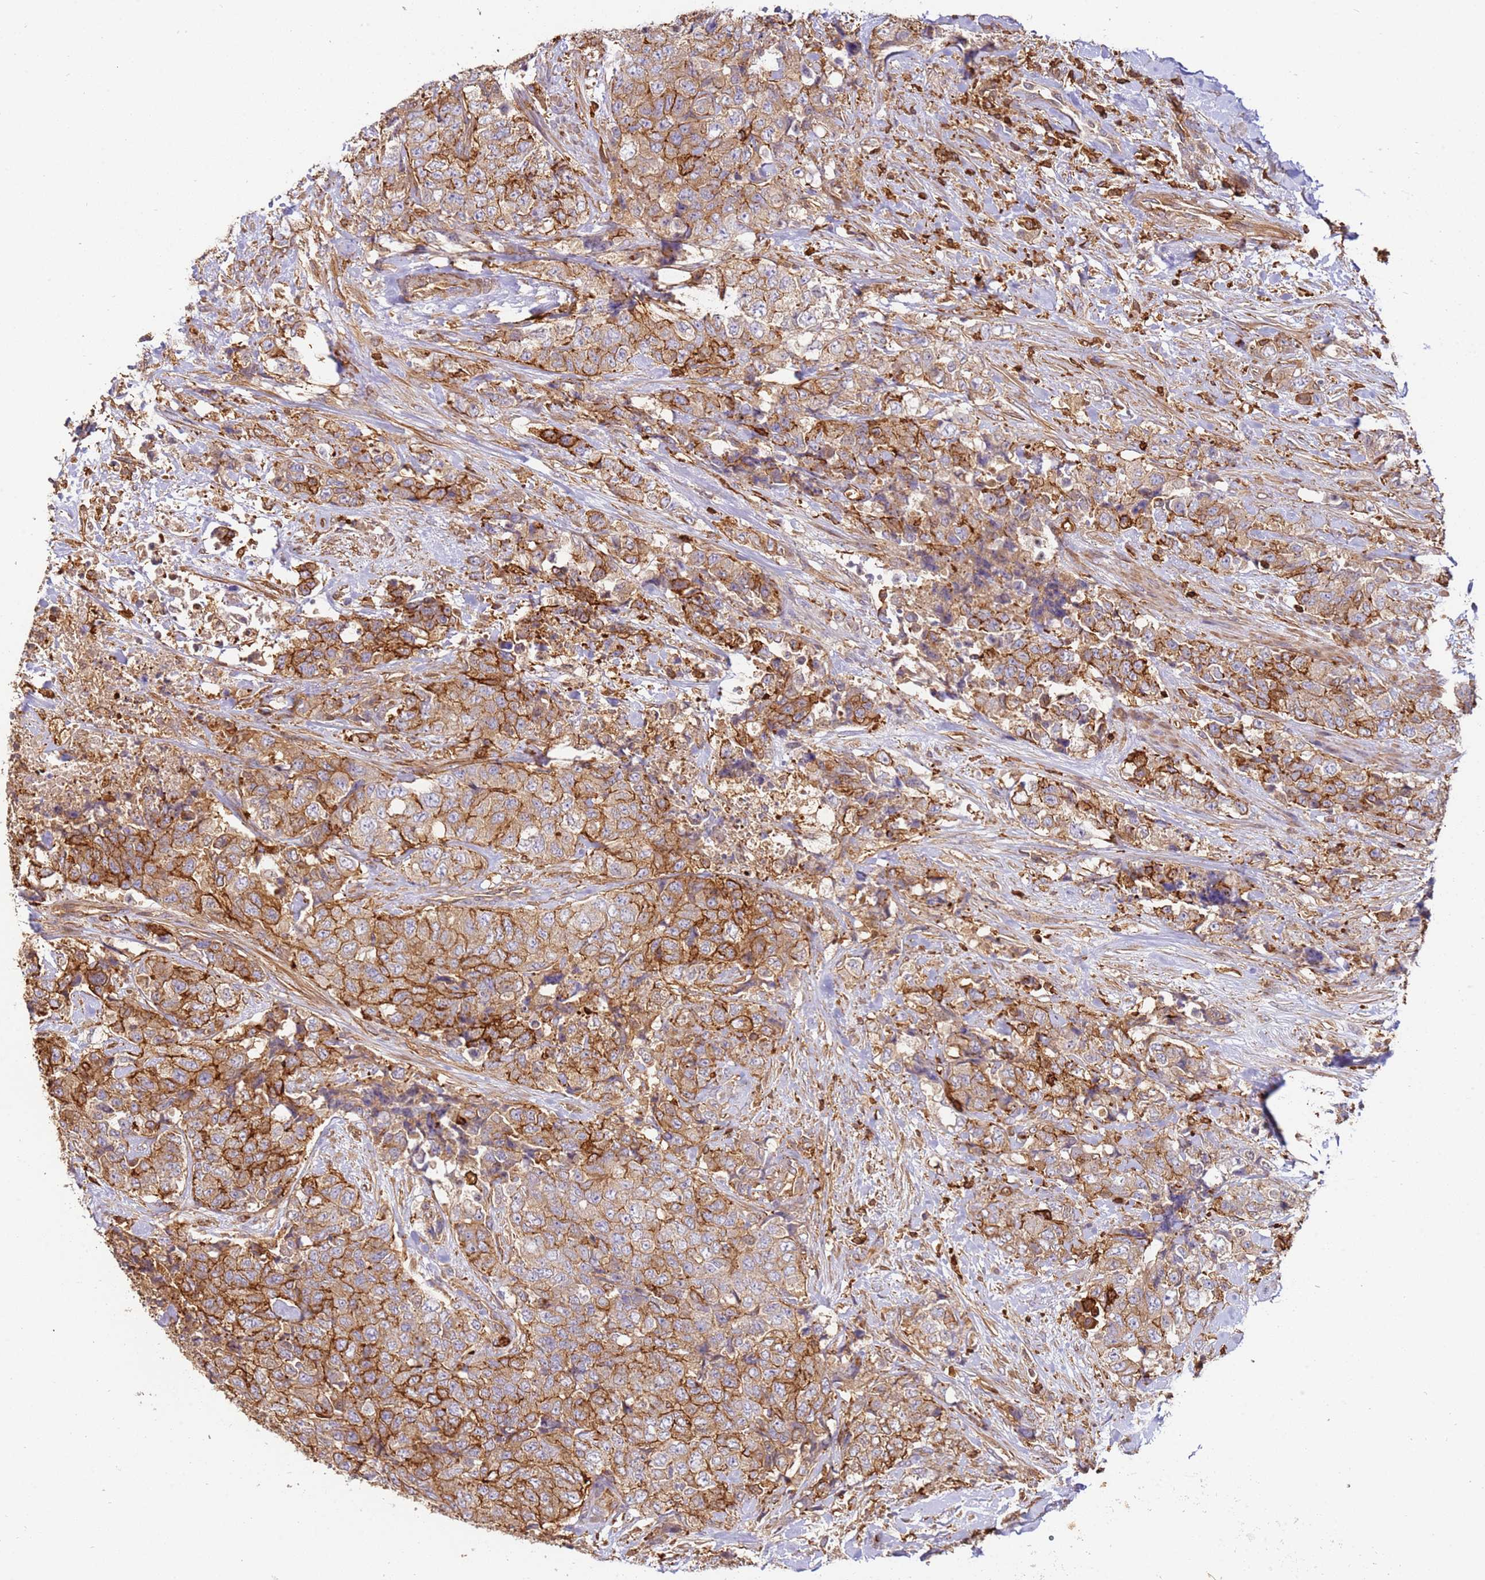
{"staining": {"intensity": "moderate", "quantity": ">75%", "location": "cytoplasmic/membranous"}, "tissue": "urothelial cancer", "cell_type": "Tumor cells", "image_type": "cancer", "snomed": [{"axis": "morphology", "description": "Urothelial carcinoma, High grade"}, {"axis": "topography", "description": "Urinary bladder"}], "caption": "Moderate cytoplasmic/membranous protein expression is seen in about >75% of tumor cells in urothelial carcinoma (high-grade).", "gene": "OR6P1", "patient": {"sex": "female", "age": 78}}